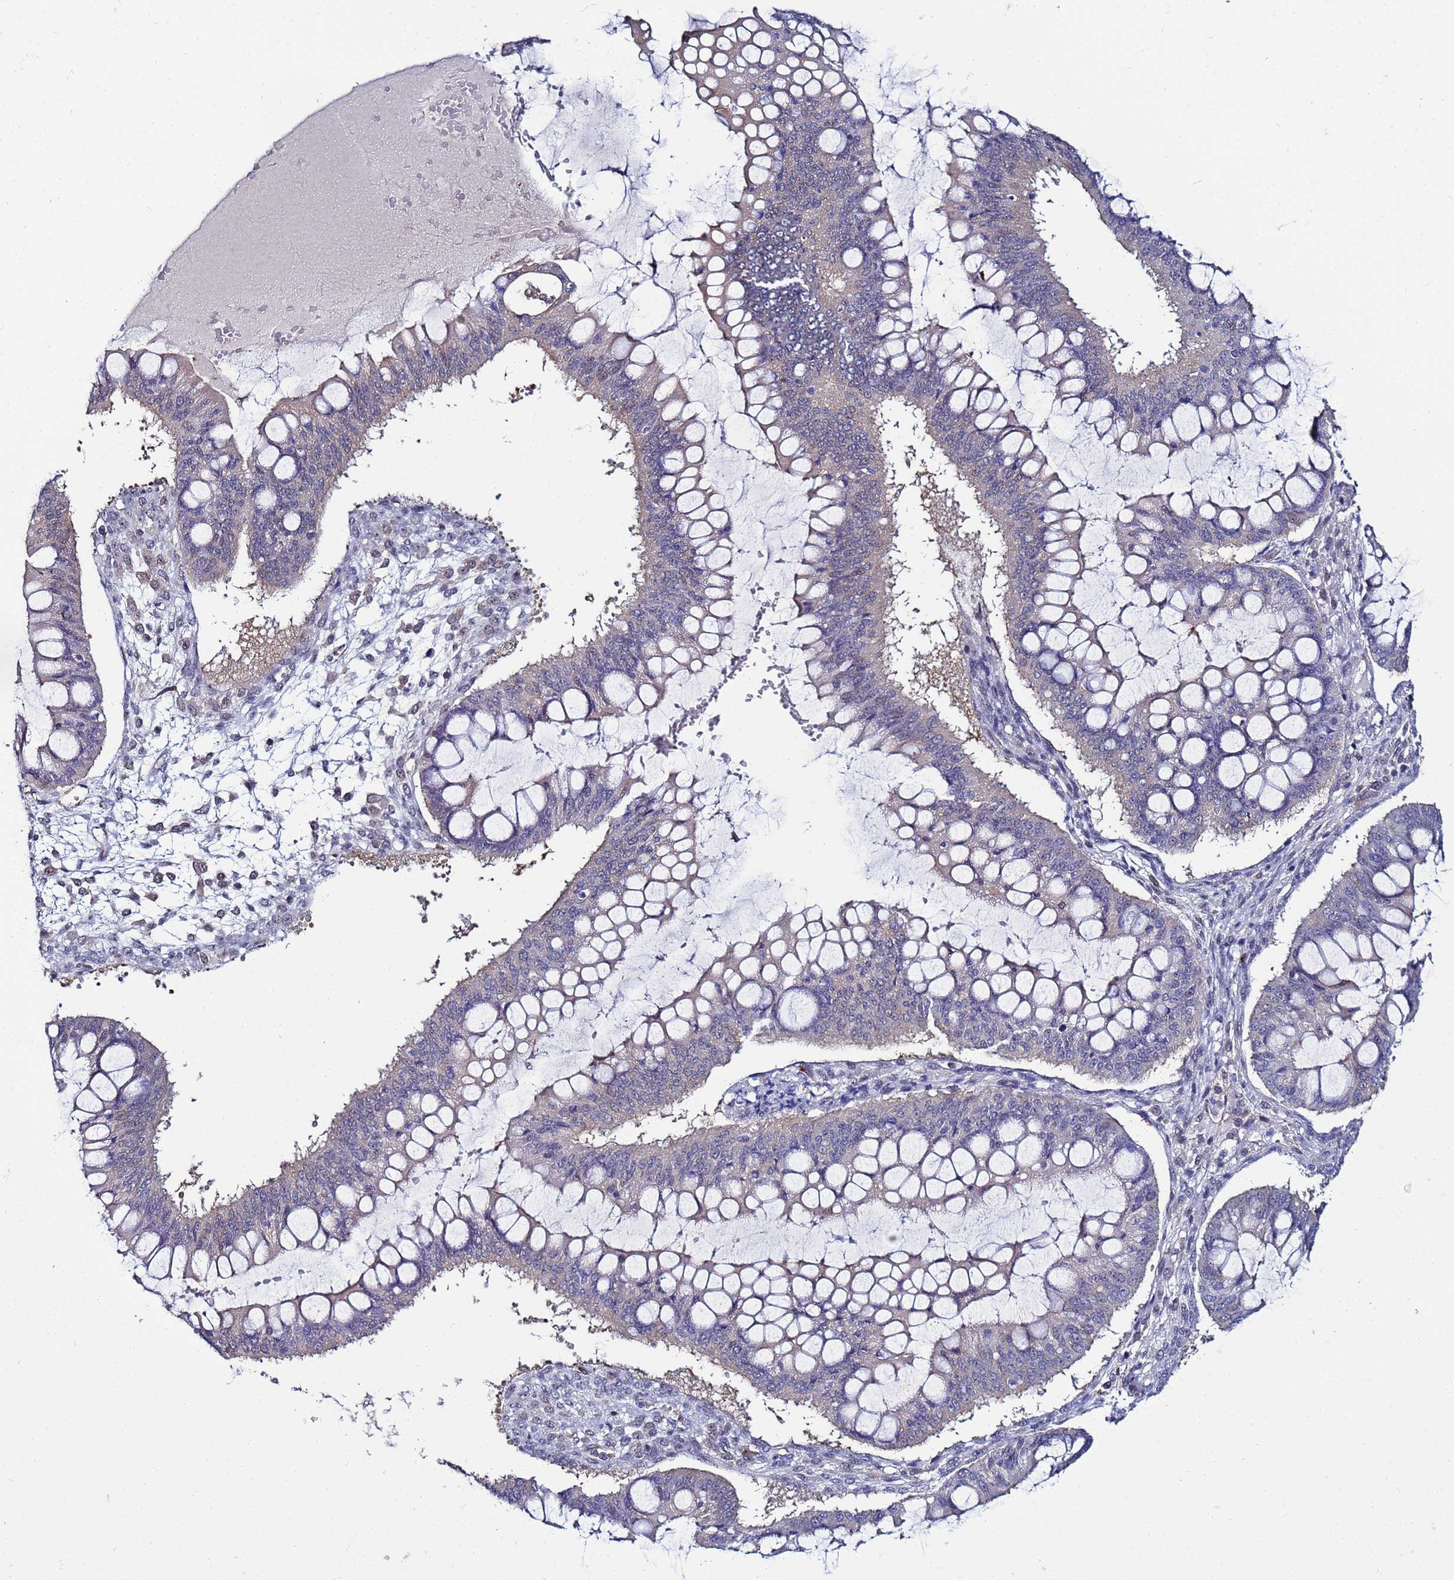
{"staining": {"intensity": "weak", "quantity": "<25%", "location": "cytoplasmic/membranous"}, "tissue": "ovarian cancer", "cell_type": "Tumor cells", "image_type": "cancer", "snomed": [{"axis": "morphology", "description": "Cystadenocarcinoma, mucinous, NOS"}, {"axis": "topography", "description": "Ovary"}], "caption": "Immunohistochemistry histopathology image of neoplastic tissue: human ovarian cancer stained with DAB (3,3'-diaminobenzidine) exhibits no significant protein staining in tumor cells.", "gene": "SLC25A37", "patient": {"sex": "female", "age": 73}}